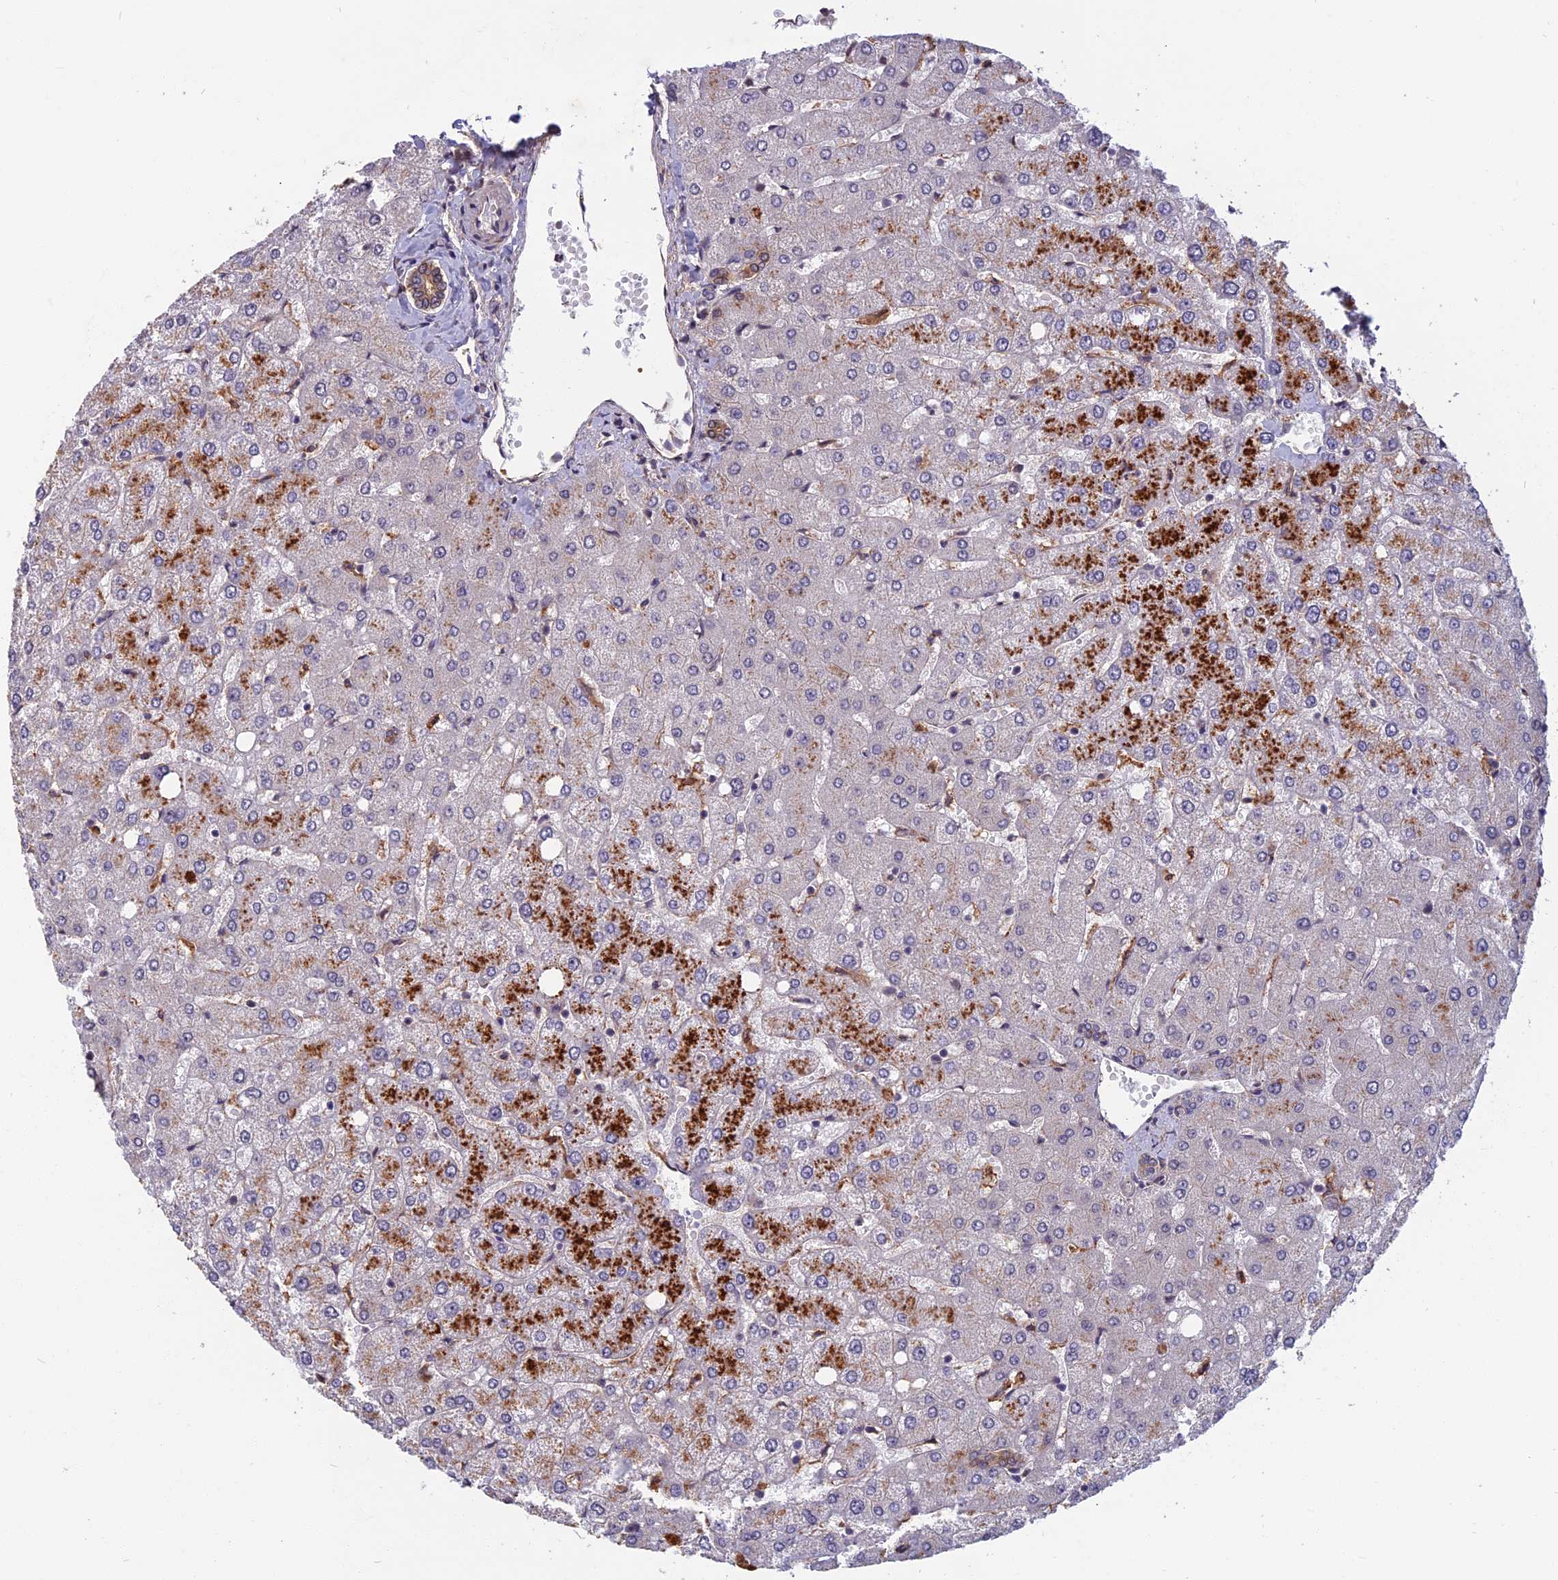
{"staining": {"intensity": "weak", "quantity": ">75%", "location": "cytoplasmic/membranous"}, "tissue": "liver", "cell_type": "Cholangiocytes", "image_type": "normal", "snomed": [{"axis": "morphology", "description": "Normal tissue, NOS"}, {"axis": "topography", "description": "Liver"}], "caption": "This image displays normal liver stained with IHC to label a protein in brown. The cytoplasmic/membranous of cholangiocytes show weak positivity for the protein. Nuclei are counter-stained blue.", "gene": "SPG11", "patient": {"sex": "female", "age": 54}}